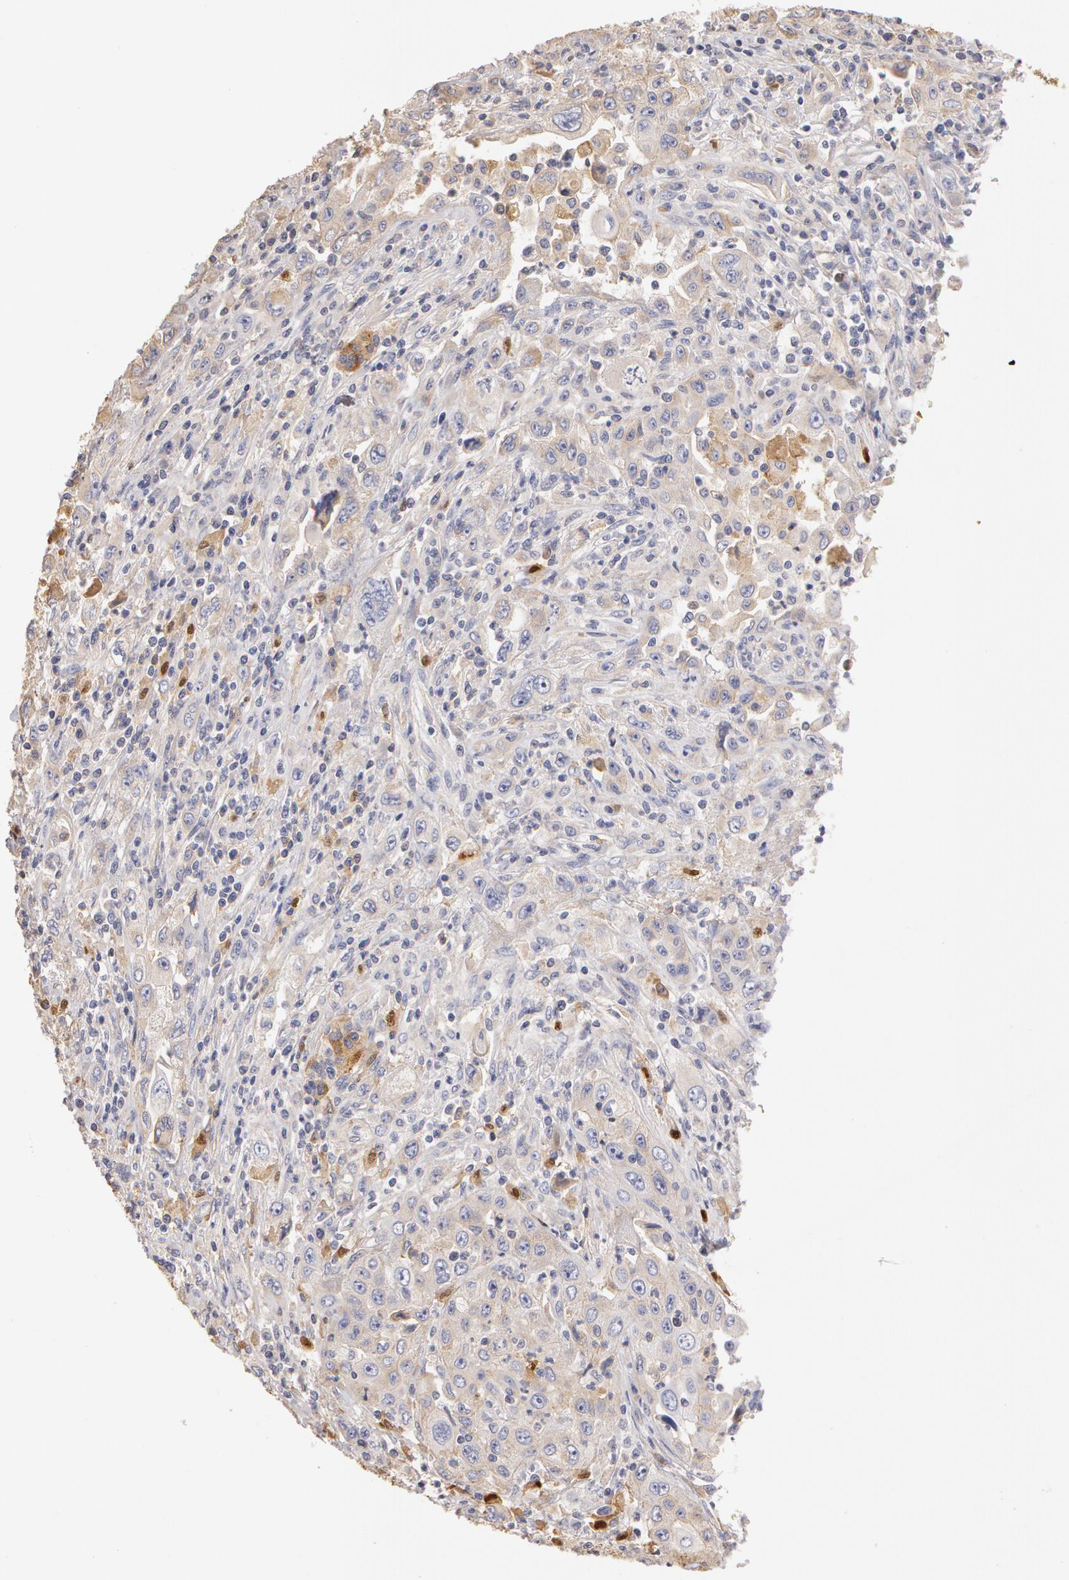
{"staining": {"intensity": "weak", "quantity": ">75%", "location": "cytoplasmic/membranous"}, "tissue": "pancreatic cancer", "cell_type": "Tumor cells", "image_type": "cancer", "snomed": [{"axis": "morphology", "description": "Adenocarcinoma, NOS"}, {"axis": "topography", "description": "Pancreas"}], "caption": "IHC photomicrograph of neoplastic tissue: human adenocarcinoma (pancreatic) stained using IHC exhibits low levels of weak protein expression localized specifically in the cytoplasmic/membranous of tumor cells, appearing as a cytoplasmic/membranous brown color.", "gene": "TF", "patient": {"sex": "male", "age": 70}}